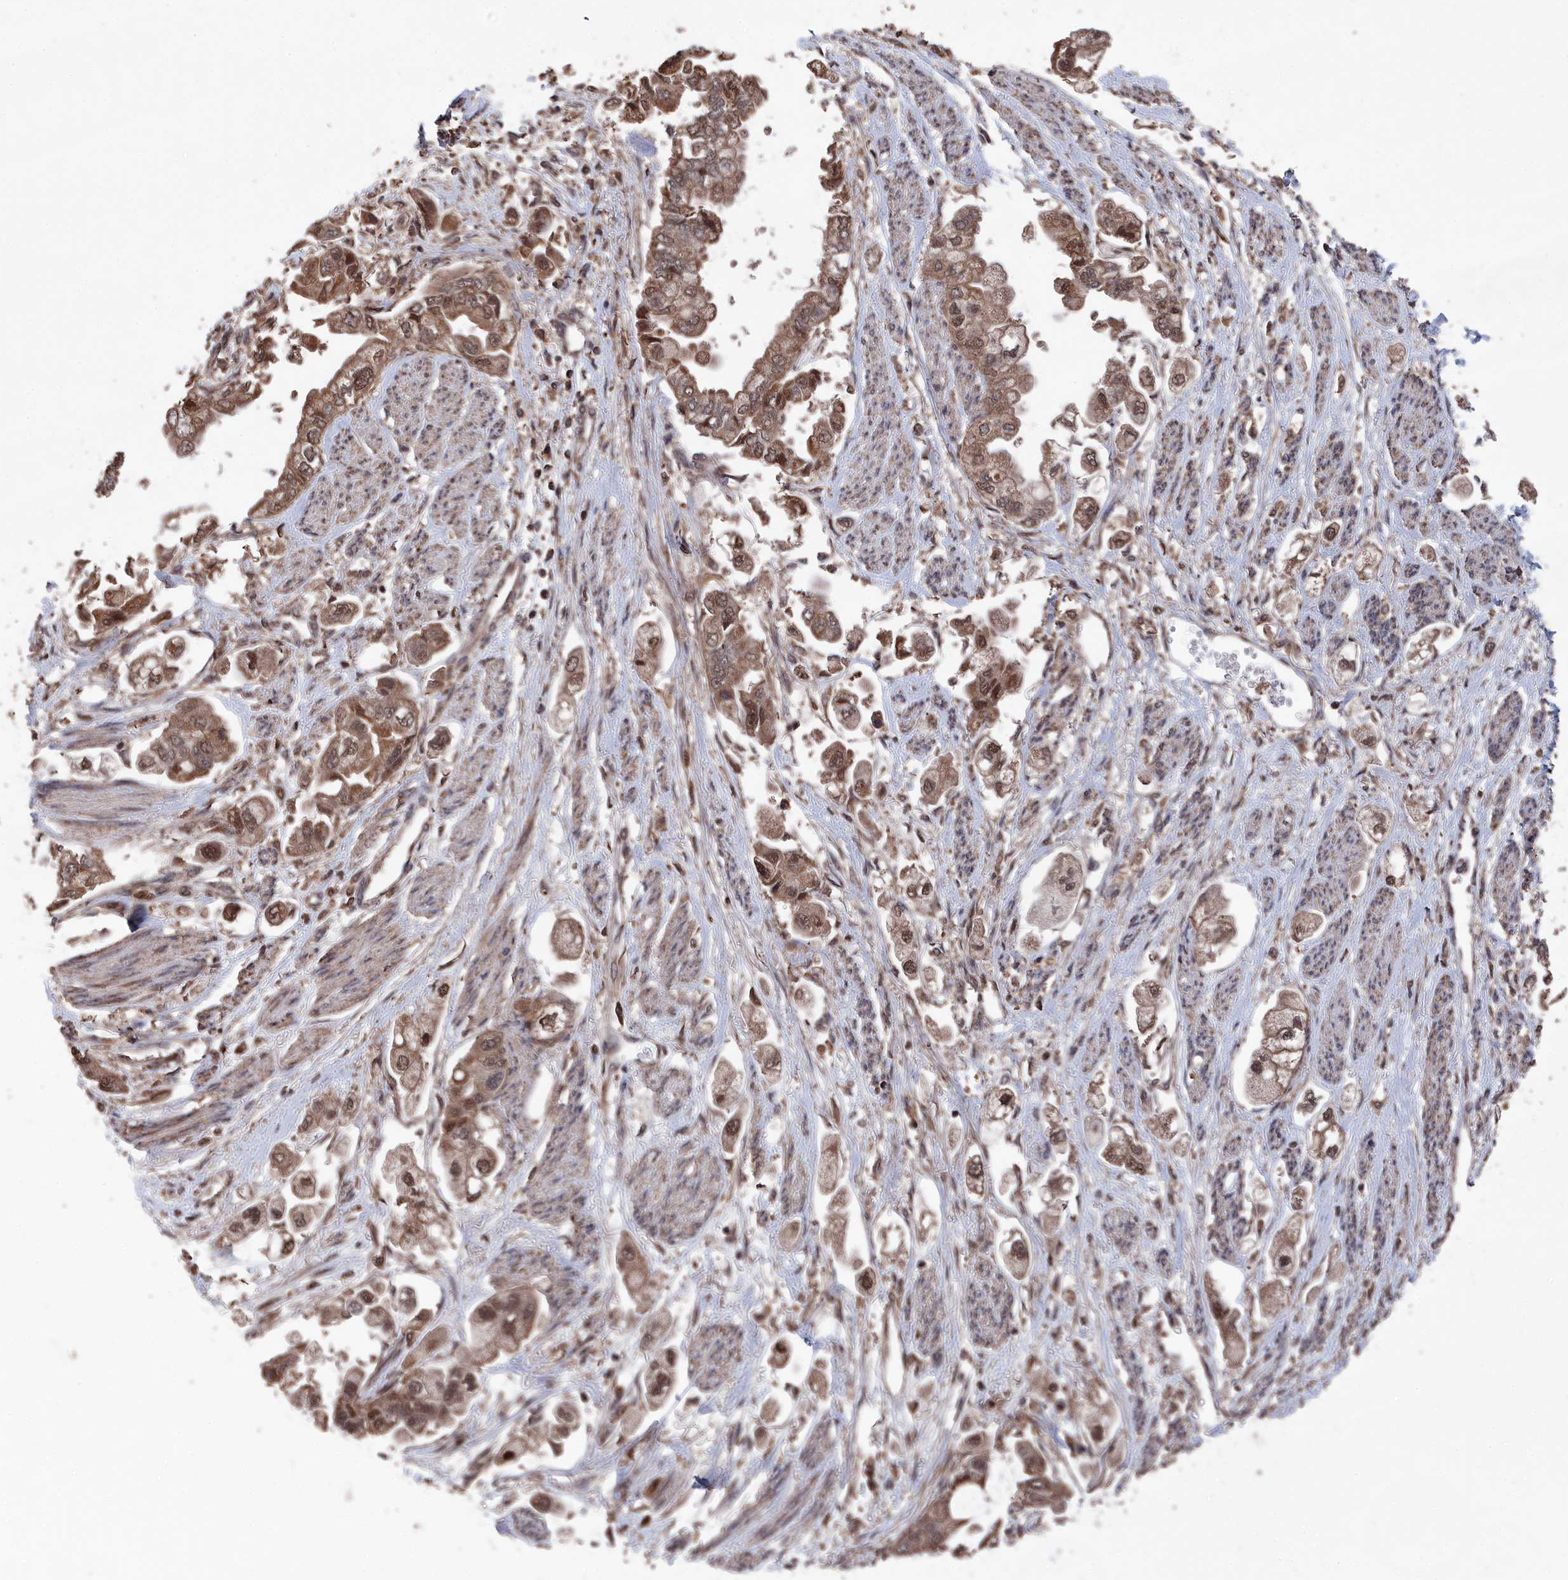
{"staining": {"intensity": "moderate", "quantity": ">75%", "location": "cytoplasmic/membranous,nuclear"}, "tissue": "stomach cancer", "cell_type": "Tumor cells", "image_type": "cancer", "snomed": [{"axis": "morphology", "description": "Adenocarcinoma, NOS"}, {"axis": "topography", "description": "Stomach"}], "caption": "Human adenocarcinoma (stomach) stained with a brown dye displays moderate cytoplasmic/membranous and nuclear positive positivity in about >75% of tumor cells.", "gene": "CEACAM21", "patient": {"sex": "male", "age": 62}}